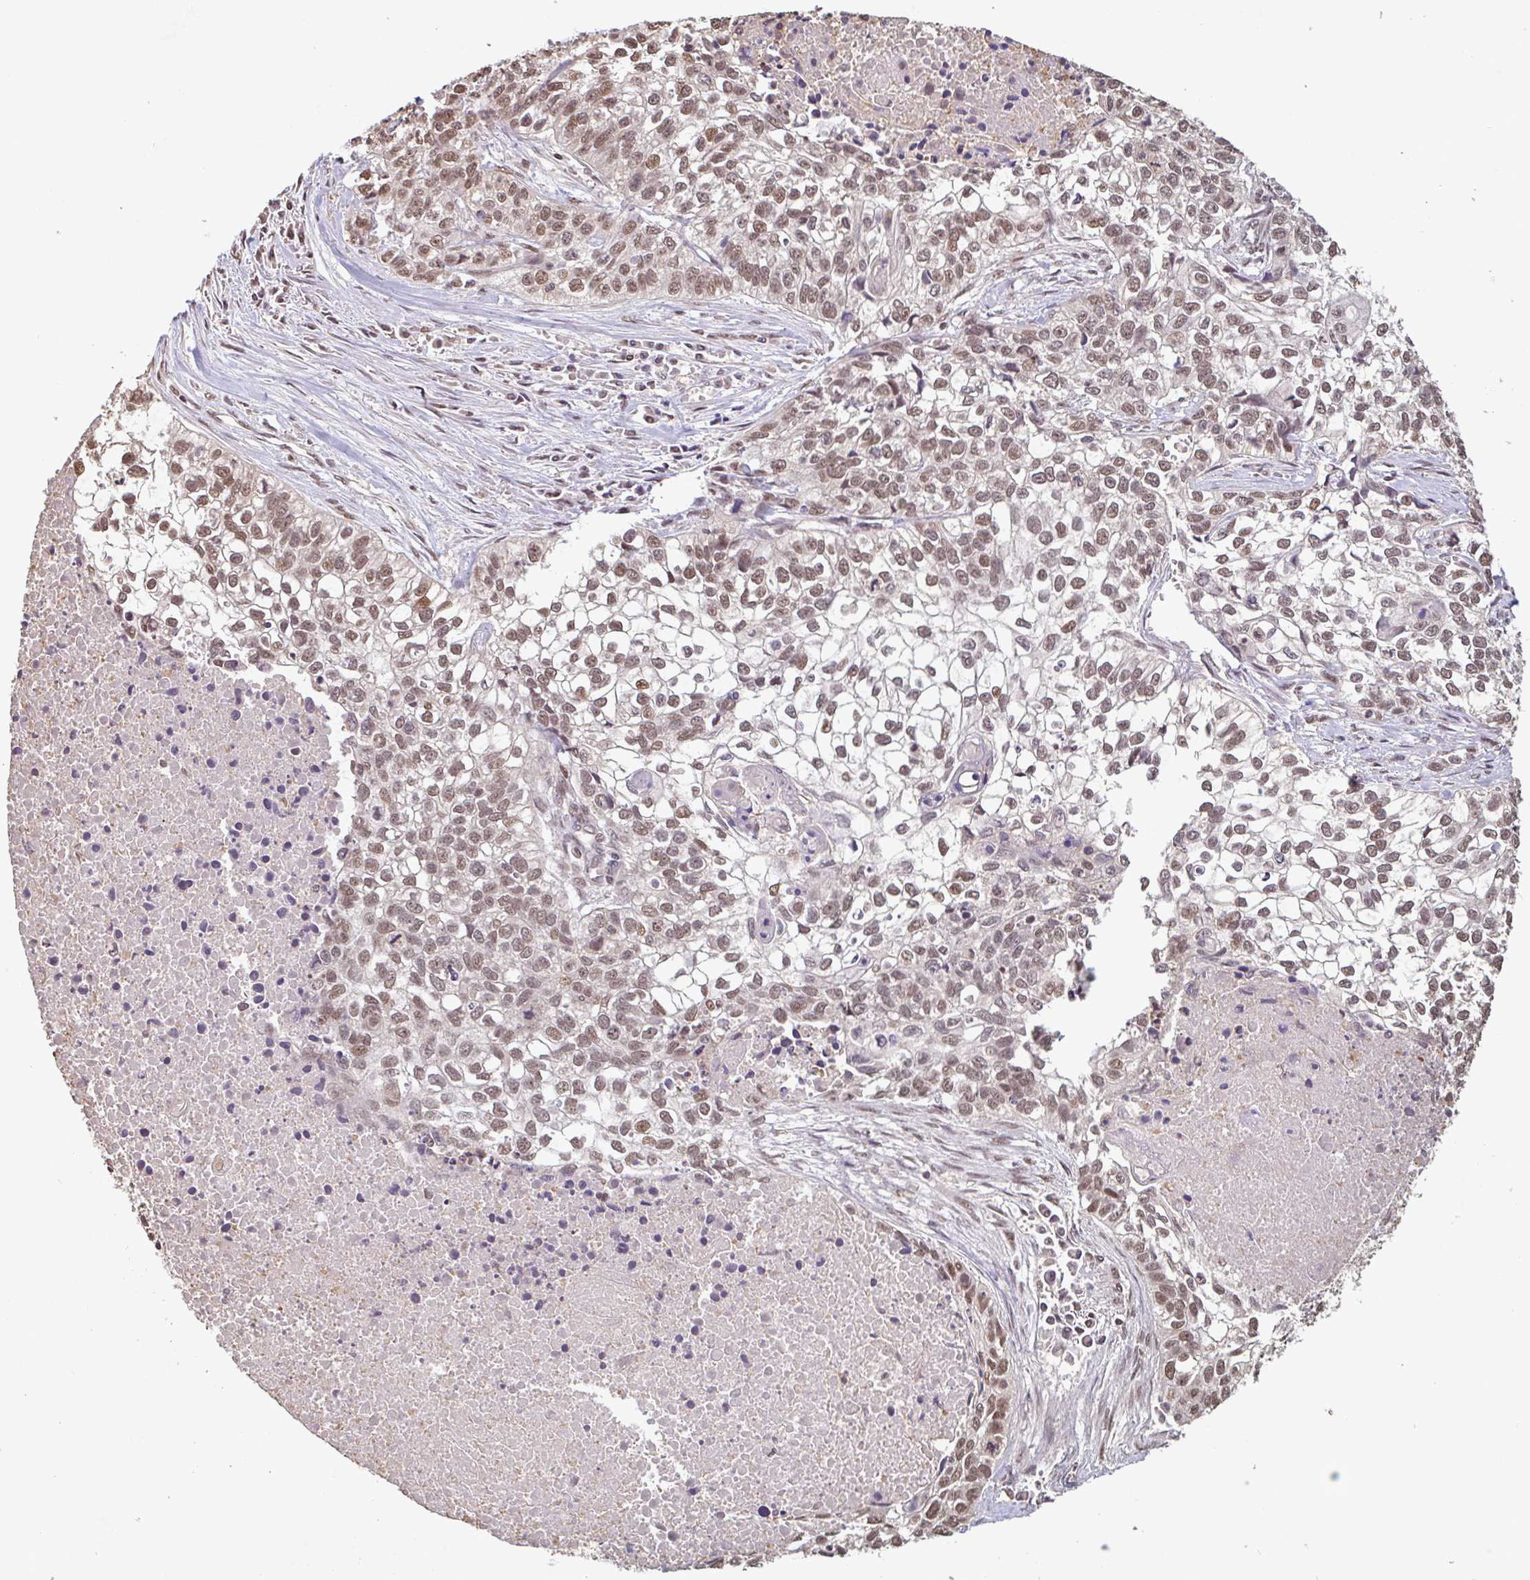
{"staining": {"intensity": "moderate", "quantity": ">75%", "location": "nuclear"}, "tissue": "lung cancer", "cell_type": "Tumor cells", "image_type": "cancer", "snomed": [{"axis": "morphology", "description": "Squamous cell carcinoma, NOS"}, {"axis": "topography", "description": "Lung"}], "caption": "Protein staining of lung cancer tissue reveals moderate nuclear staining in about >75% of tumor cells.", "gene": "DR1", "patient": {"sex": "male", "age": 74}}